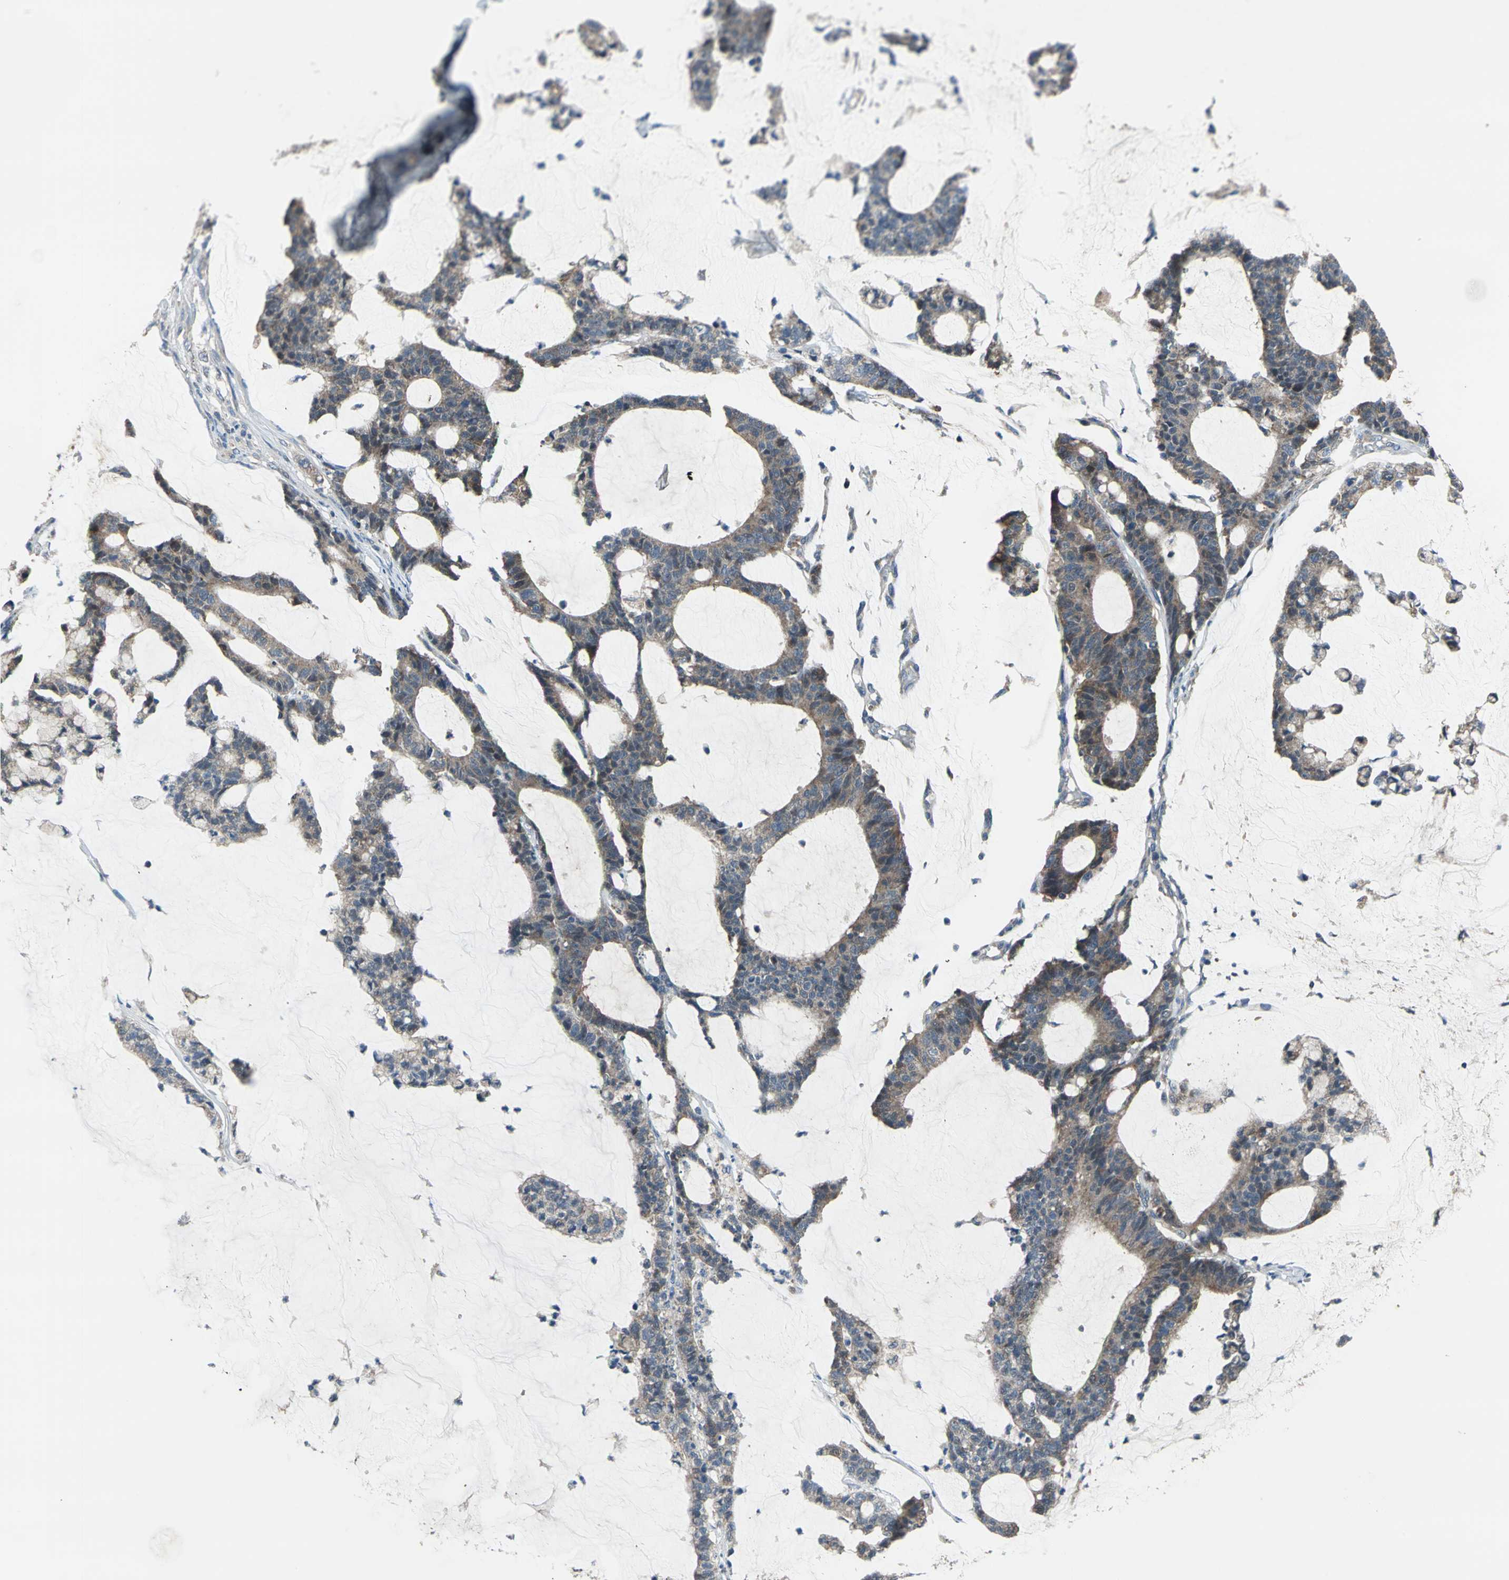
{"staining": {"intensity": "moderate", "quantity": "25%-75%", "location": "cytoplasmic/membranous"}, "tissue": "colorectal cancer", "cell_type": "Tumor cells", "image_type": "cancer", "snomed": [{"axis": "morphology", "description": "Adenocarcinoma, NOS"}, {"axis": "topography", "description": "Colon"}], "caption": "Immunohistochemical staining of human colorectal cancer (adenocarcinoma) reveals medium levels of moderate cytoplasmic/membranous expression in about 25%-75% of tumor cells. (Brightfield microscopy of DAB IHC at high magnification).", "gene": "TRAK1", "patient": {"sex": "female", "age": 84}}